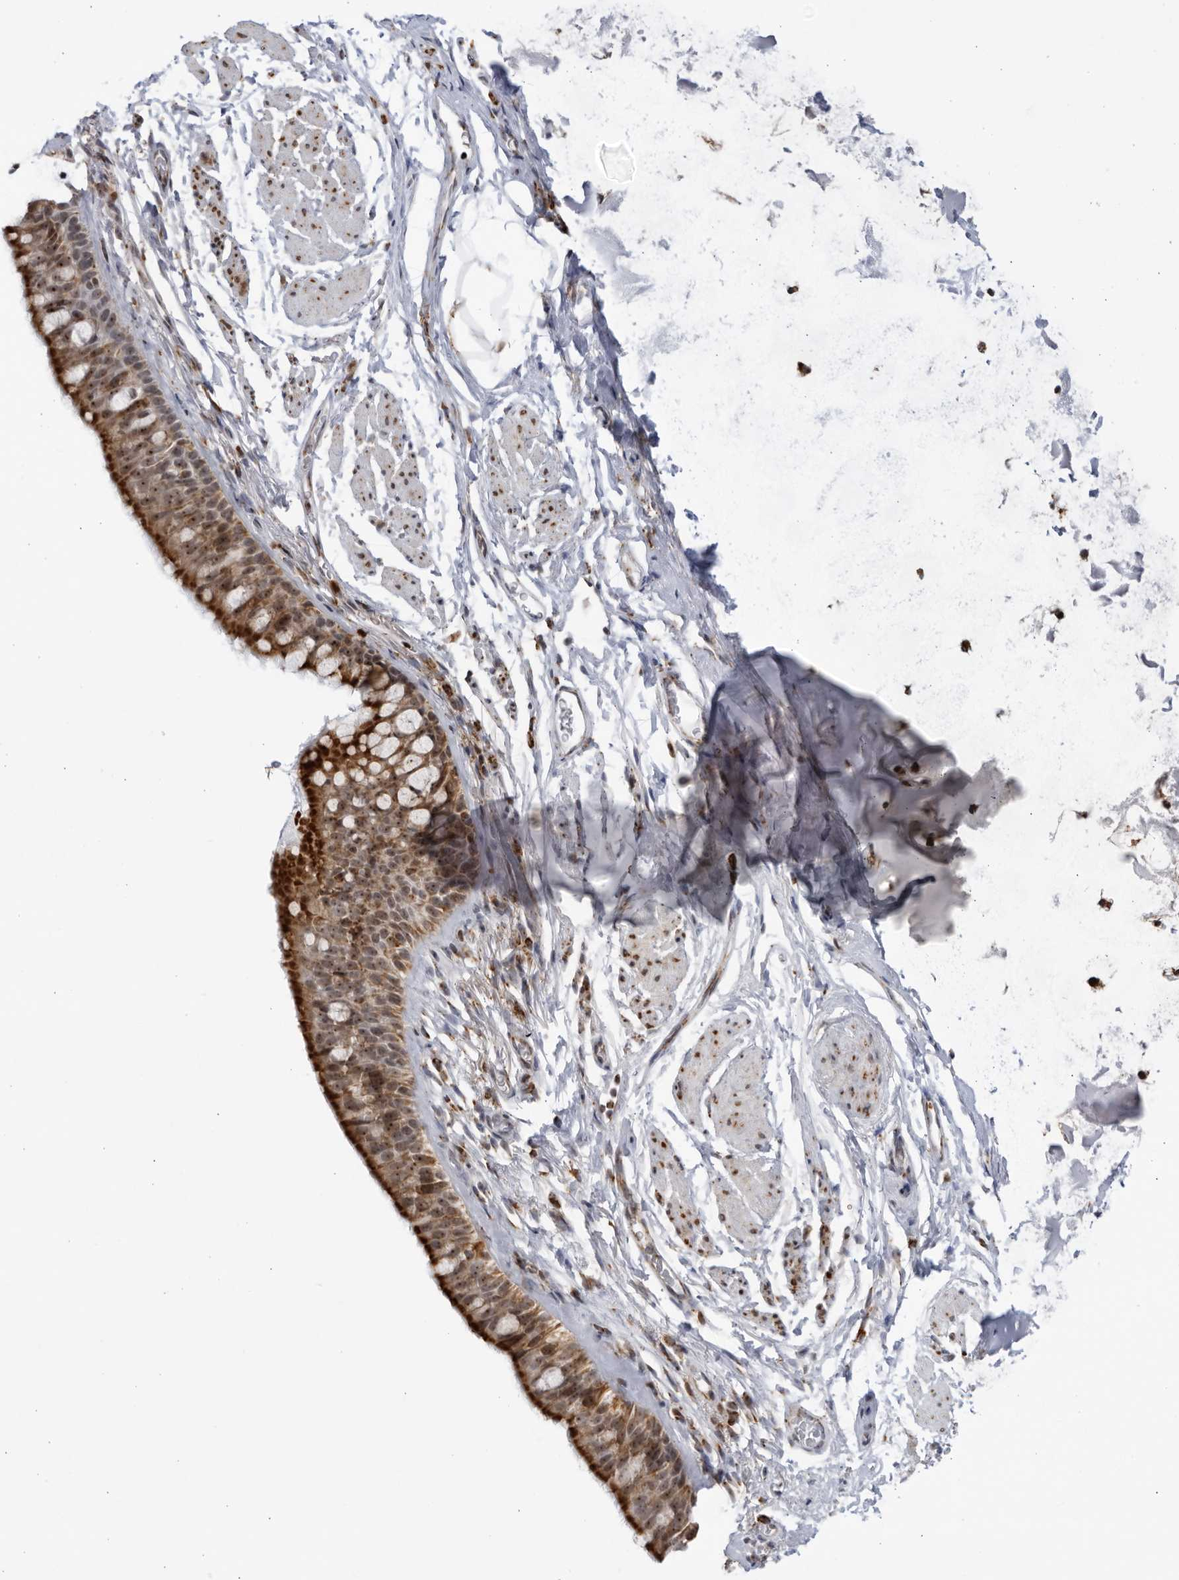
{"staining": {"intensity": "strong", "quantity": ">75%", "location": "cytoplasmic/membranous,nuclear"}, "tissue": "bronchus", "cell_type": "Respiratory epithelial cells", "image_type": "normal", "snomed": [{"axis": "morphology", "description": "Normal tissue, NOS"}, {"axis": "topography", "description": "Cartilage tissue"}, {"axis": "topography", "description": "Bronchus"}], "caption": "Protein staining by IHC displays strong cytoplasmic/membranous,nuclear expression in about >75% of respiratory epithelial cells in normal bronchus.", "gene": "RBM34", "patient": {"sex": "female", "age": 53}}